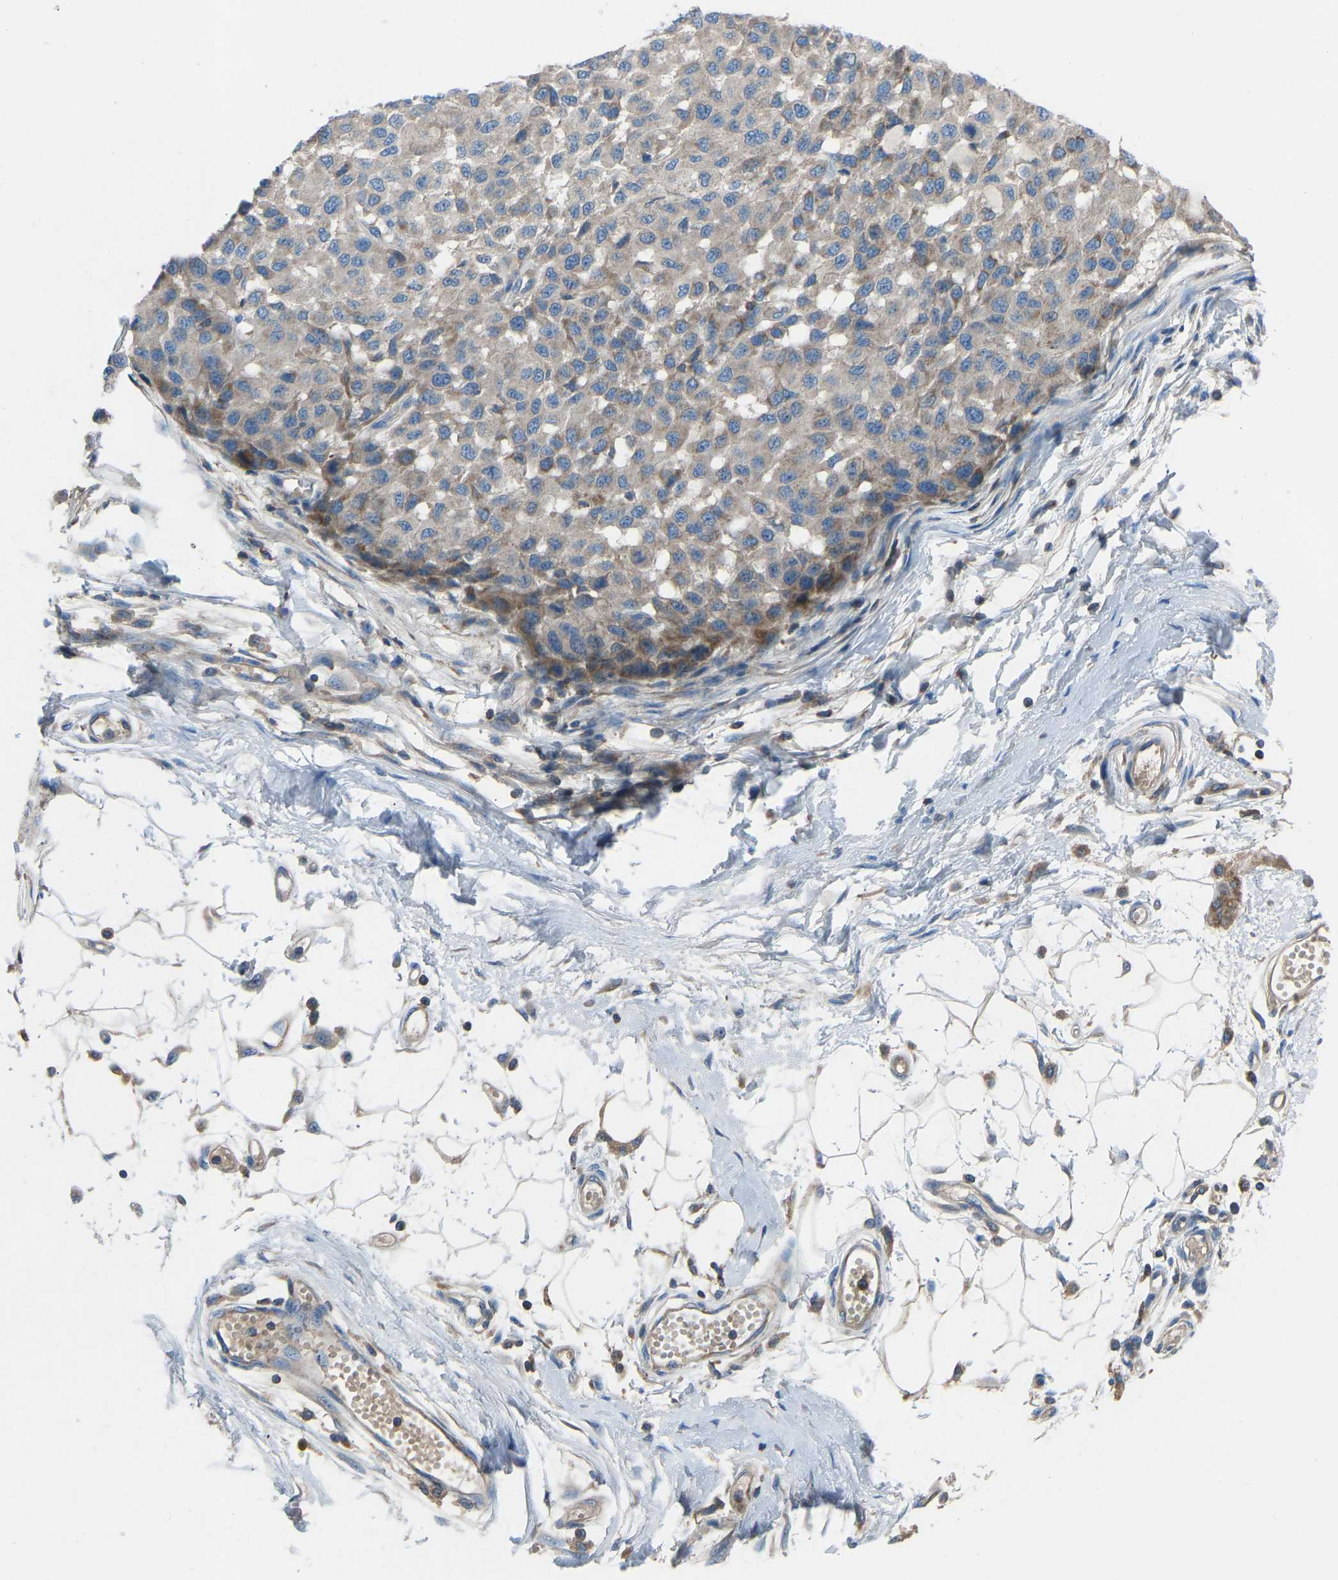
{"staining": {"intensity": "moderate", "quantity": ">75%", "location": "cytoplasmic/membranous"}, "tissue": "melanoma", "cell_type": "Tumor cells", "image_type": "cancer", "snomed": [{"axis": "morphology", "description": "Malignant melanoma, NOS"}, {"axis": "topography", "description": "Skin"}], "caption": "Malignant melanoma stained for a protein (brown) displays moderate cytoplasmic/membranous positive positivity in about >75% of tumor cells.", "gene": "GRK6", "patient": {"sex": "male", "age": 62}}